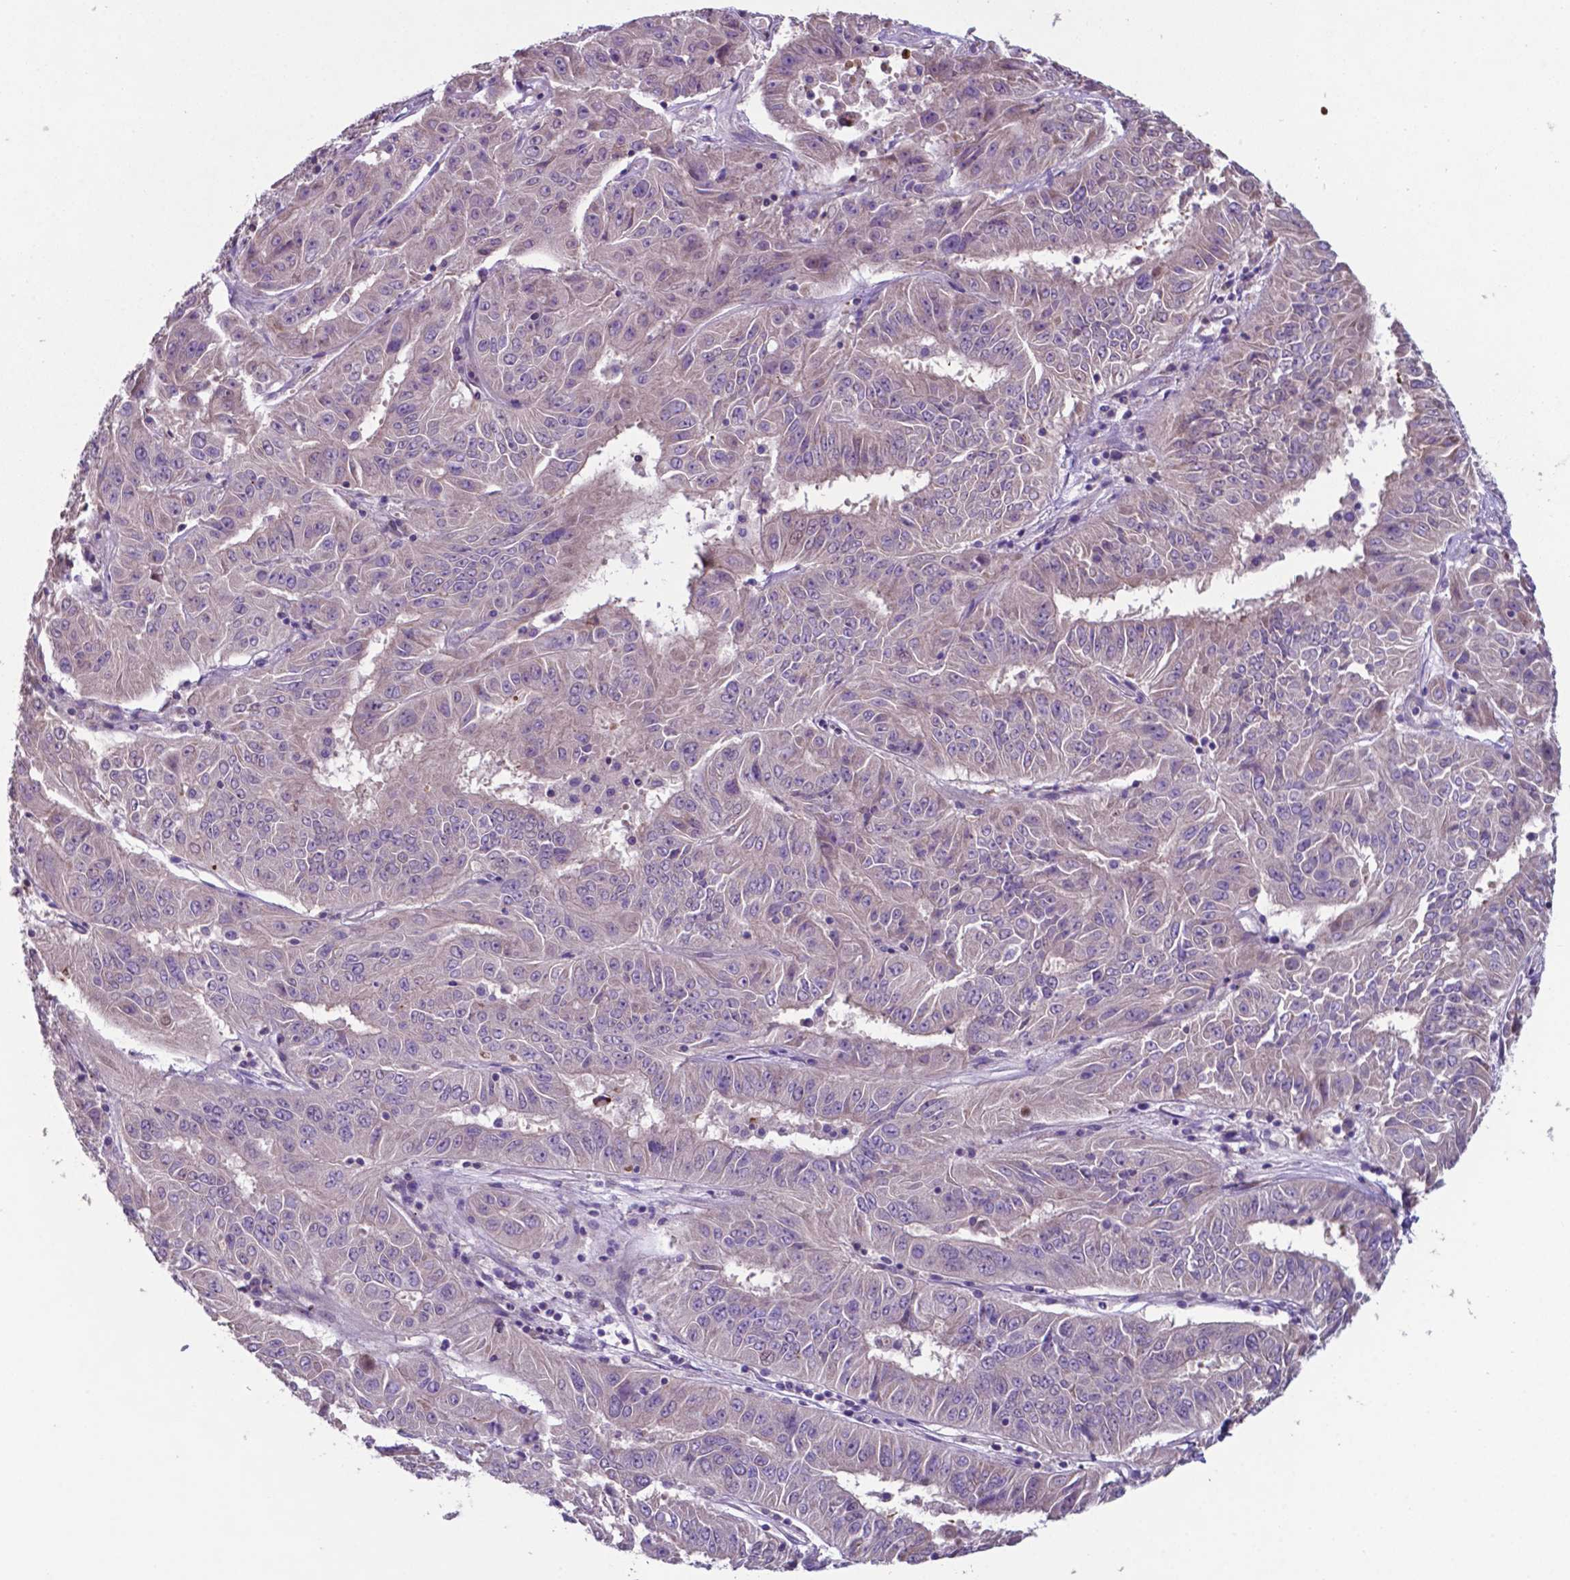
{"staining": {"intensity": "negative", "quantity": "none", "location": "none"}, "tissue": "pancreatic cancer", "cell_type": "Tumor cells", "image_type": "cancer", "snomed": [{"axis": "morphology", "description": "Adenocarcinoma, NOS"}, {"axis": "topography", "description": "Pancreas"}], "caption": "DAB (3,3'-diaminobenzidine) immunohistochemical staining of human pancreatic adenocarcinoma exhibits no significant expression in tumor cells. Brightfield microscopy of IHC stained with DAB (3,3'-diaminobenzidine) (brown) and hematoxylin (blue), captured at high magnification.", "gene": "TYRO3", "patient": {"sex": "male", "age": 63}}